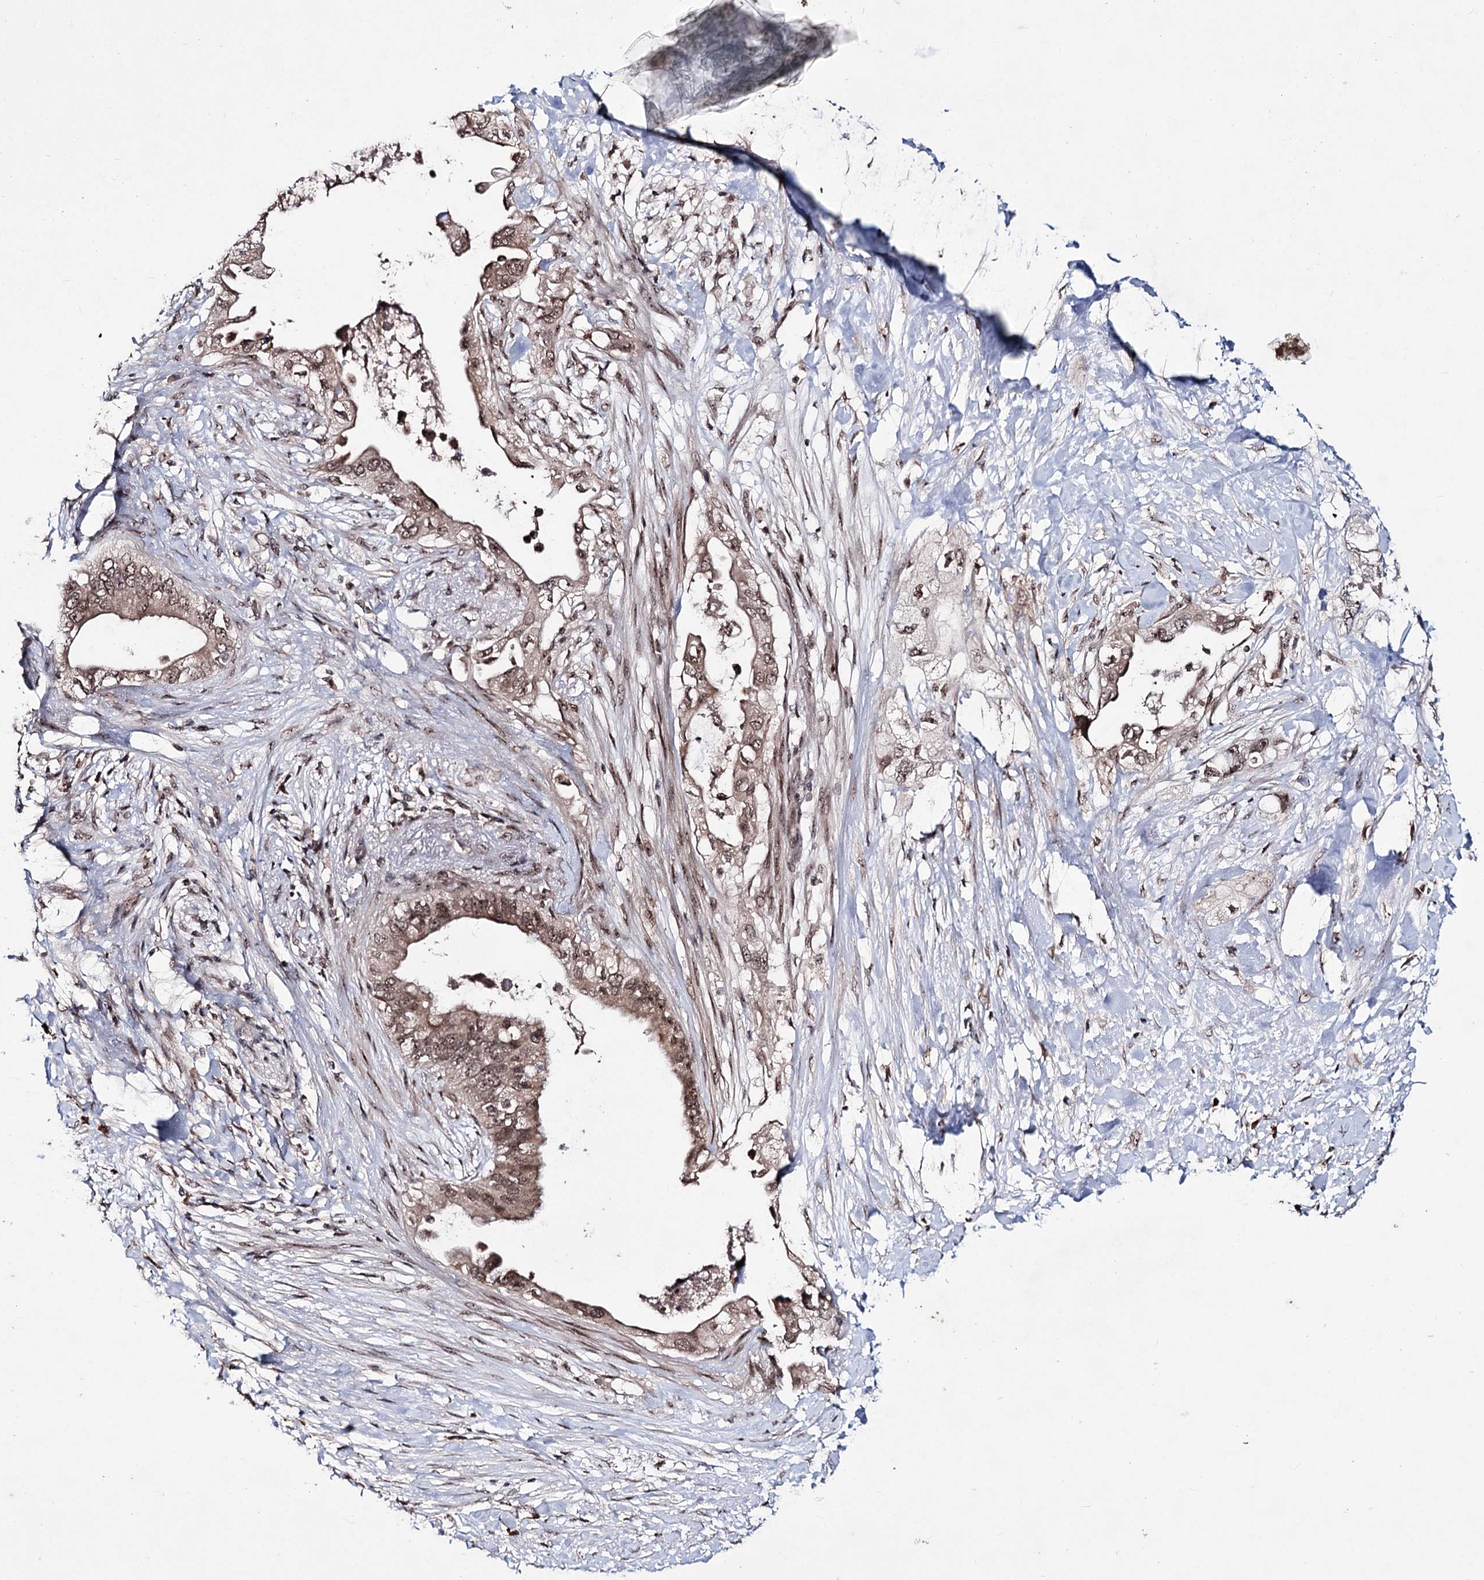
{"staining": {"intensity": "moderate", "quantity": ">75%", "location": "nuclear"}, "tissue": "pancreatic cancer", "cell_type": "Tumor cells", "image_type": "cancer", "snomed": [{"axis": "morphology", "description": "Adenocarcinoma, NOS"}, {"axis": "topography", "description": "Pancreas"}], "caption": "Protein staining displays moderate nuclear positivity in approximately >75% of tumor cells in pancreatic cancer.", "gene": "VGLL4", "patient": {"sex": "female", "age": 56}}